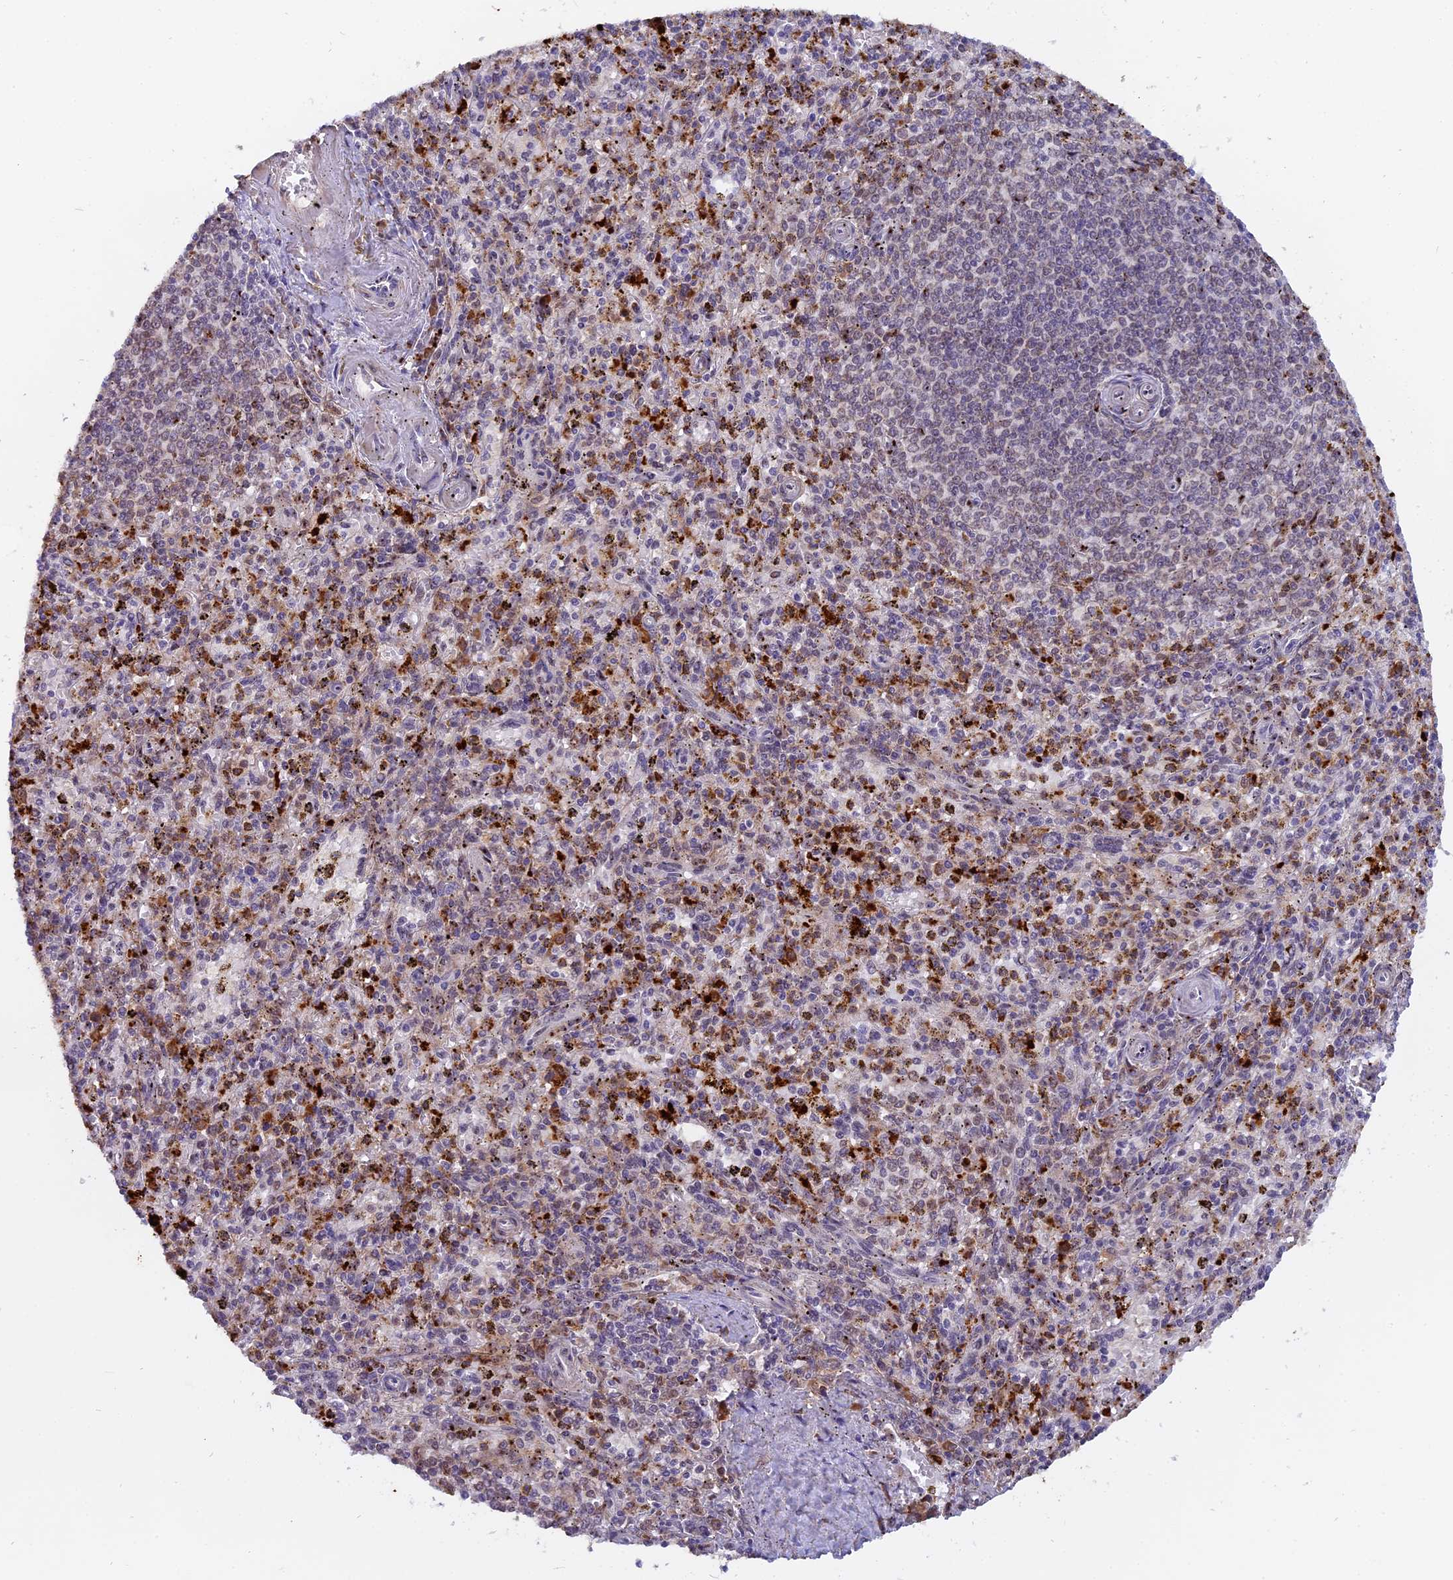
{"staining": {"intensity": "strong", "quantity": "25%-75%", "location": "cytoplasmic/membranous"}, "tissue": "spleen", "cell_type": "Cells in red pulp", "image_type": "normal", "snomed": [{"axis": "morphology", "description": "Normal tissue, NOS"}, {"axis": "topography", "description": "Spleen"}], "caption": "A brown stain shows strong cytoplasmic/membranous positivity of a protein in cells in red pulp of benign human spleen.", "gene": "FAM118B", "patient": {"sex": "male", "age": 72}}